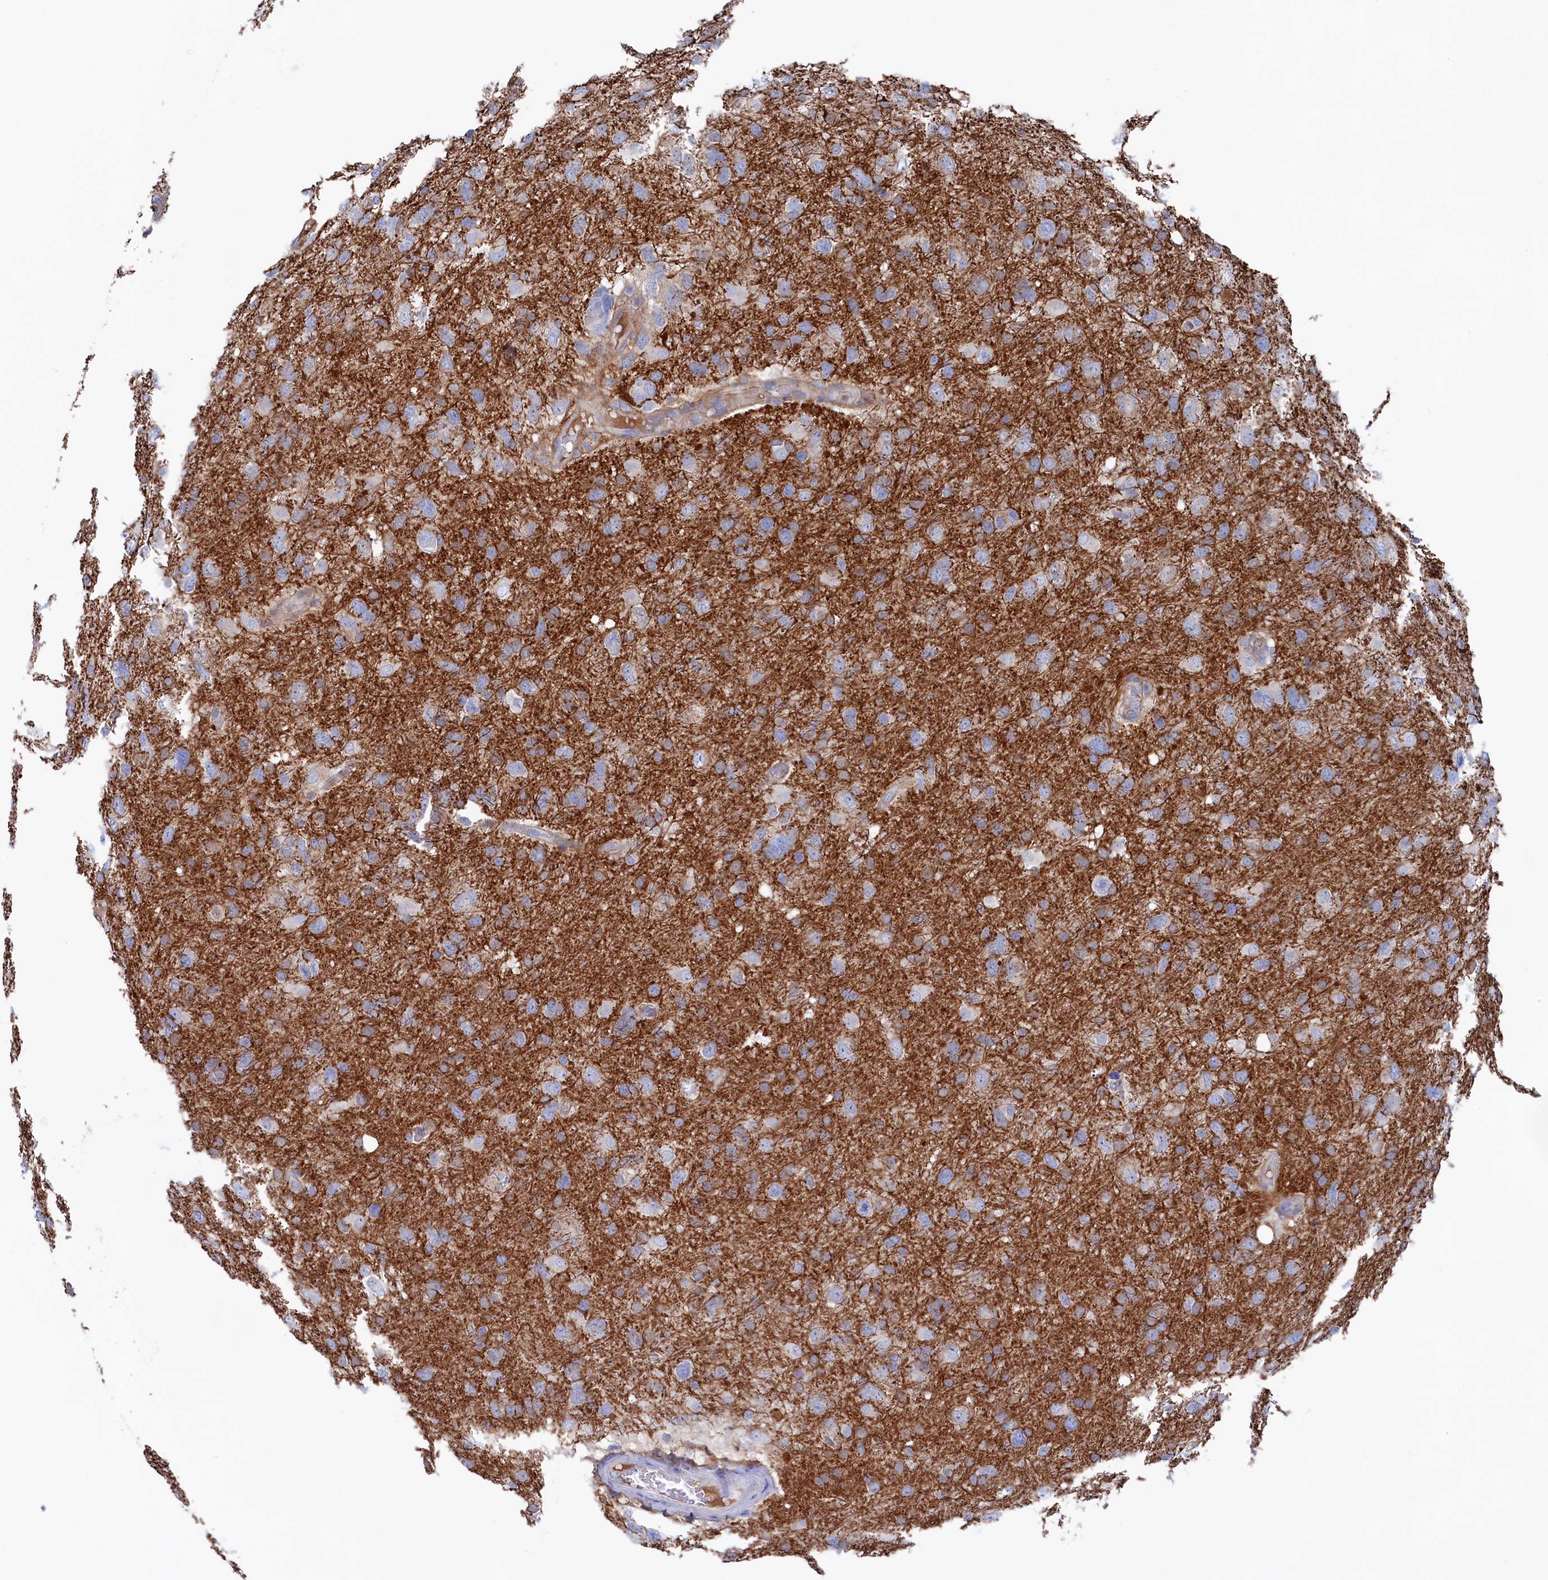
{"staining": {"intensity": "negative", "quantity": "none", "location": "none"}, "tissue": "glioma", "cell_type": "Tumor cells", "image_type": "cancer", "snomed": [{"axis": "morphology", "description": "Glioma, malignant, High grade"}, {"axis": "topography", "description": "Brain"}], "caption": "Tumor cells are negative for brown protein staining in malignant glioma (high-grade). (Brightfield microscopy of DAB immunohistochemistry (IHC) at high magnification).", "gene": "C12orf73", "patient": {"sex": "male", "age": 61}}